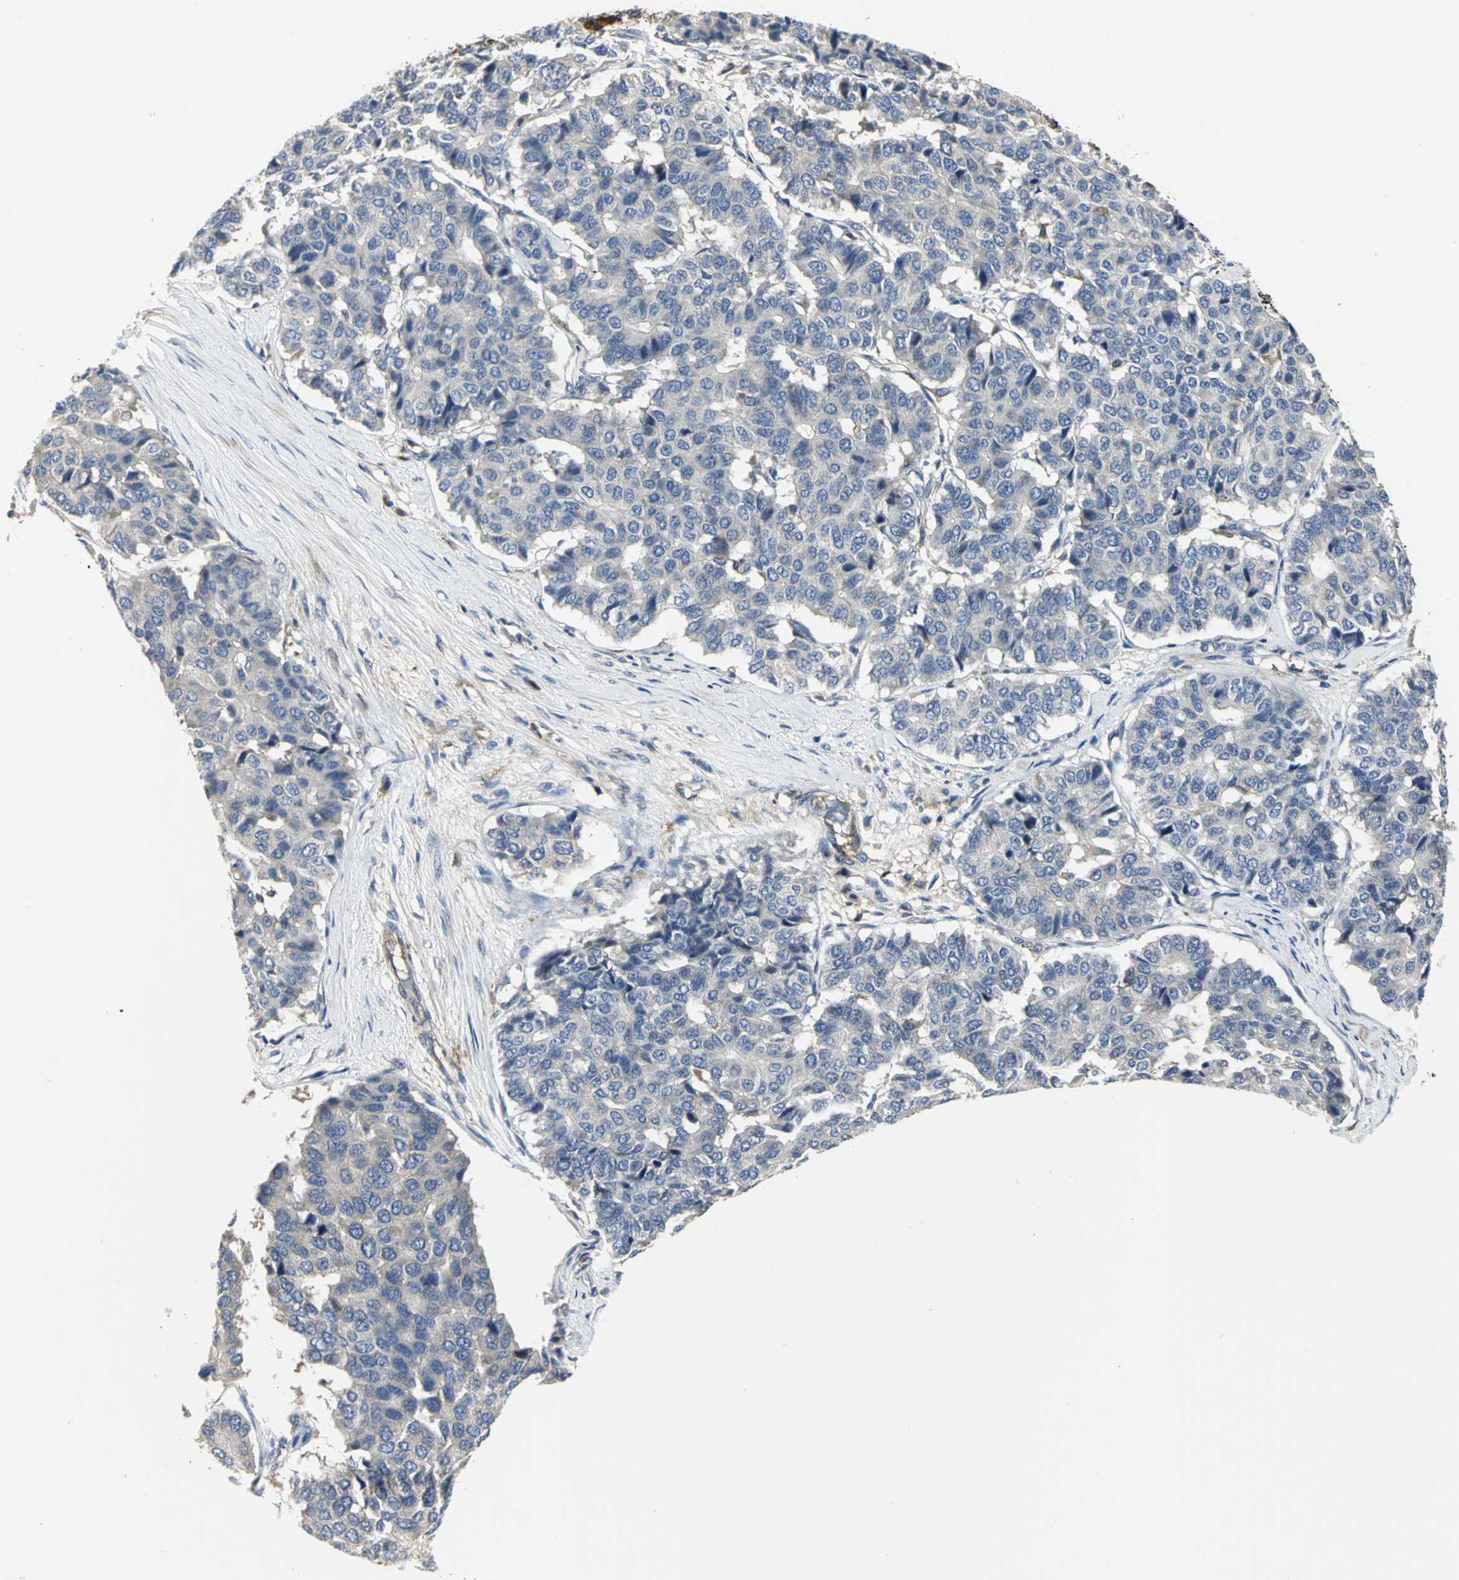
{"staining": {"intensity": "weak", "quantity": "25%-75%", "location": "cytoplasmic/membranous"}, "tissue": "pancreatic cancer", "cell_type": "Tumor cells", "image_type": "cancer", "snomed": [{"axis": "morphology", "description": "Adenocarcinoma, NOS"}, {"axis": "topography", "description": "Pancreas"}], "caption": "Weak cytoplasmic/membranous positivity is appreciated in about 25%-75% of tumor cells in pancreatic cancer.", "gene": "CHRNB1", "patient": {"sex": "male", "age": 50}}